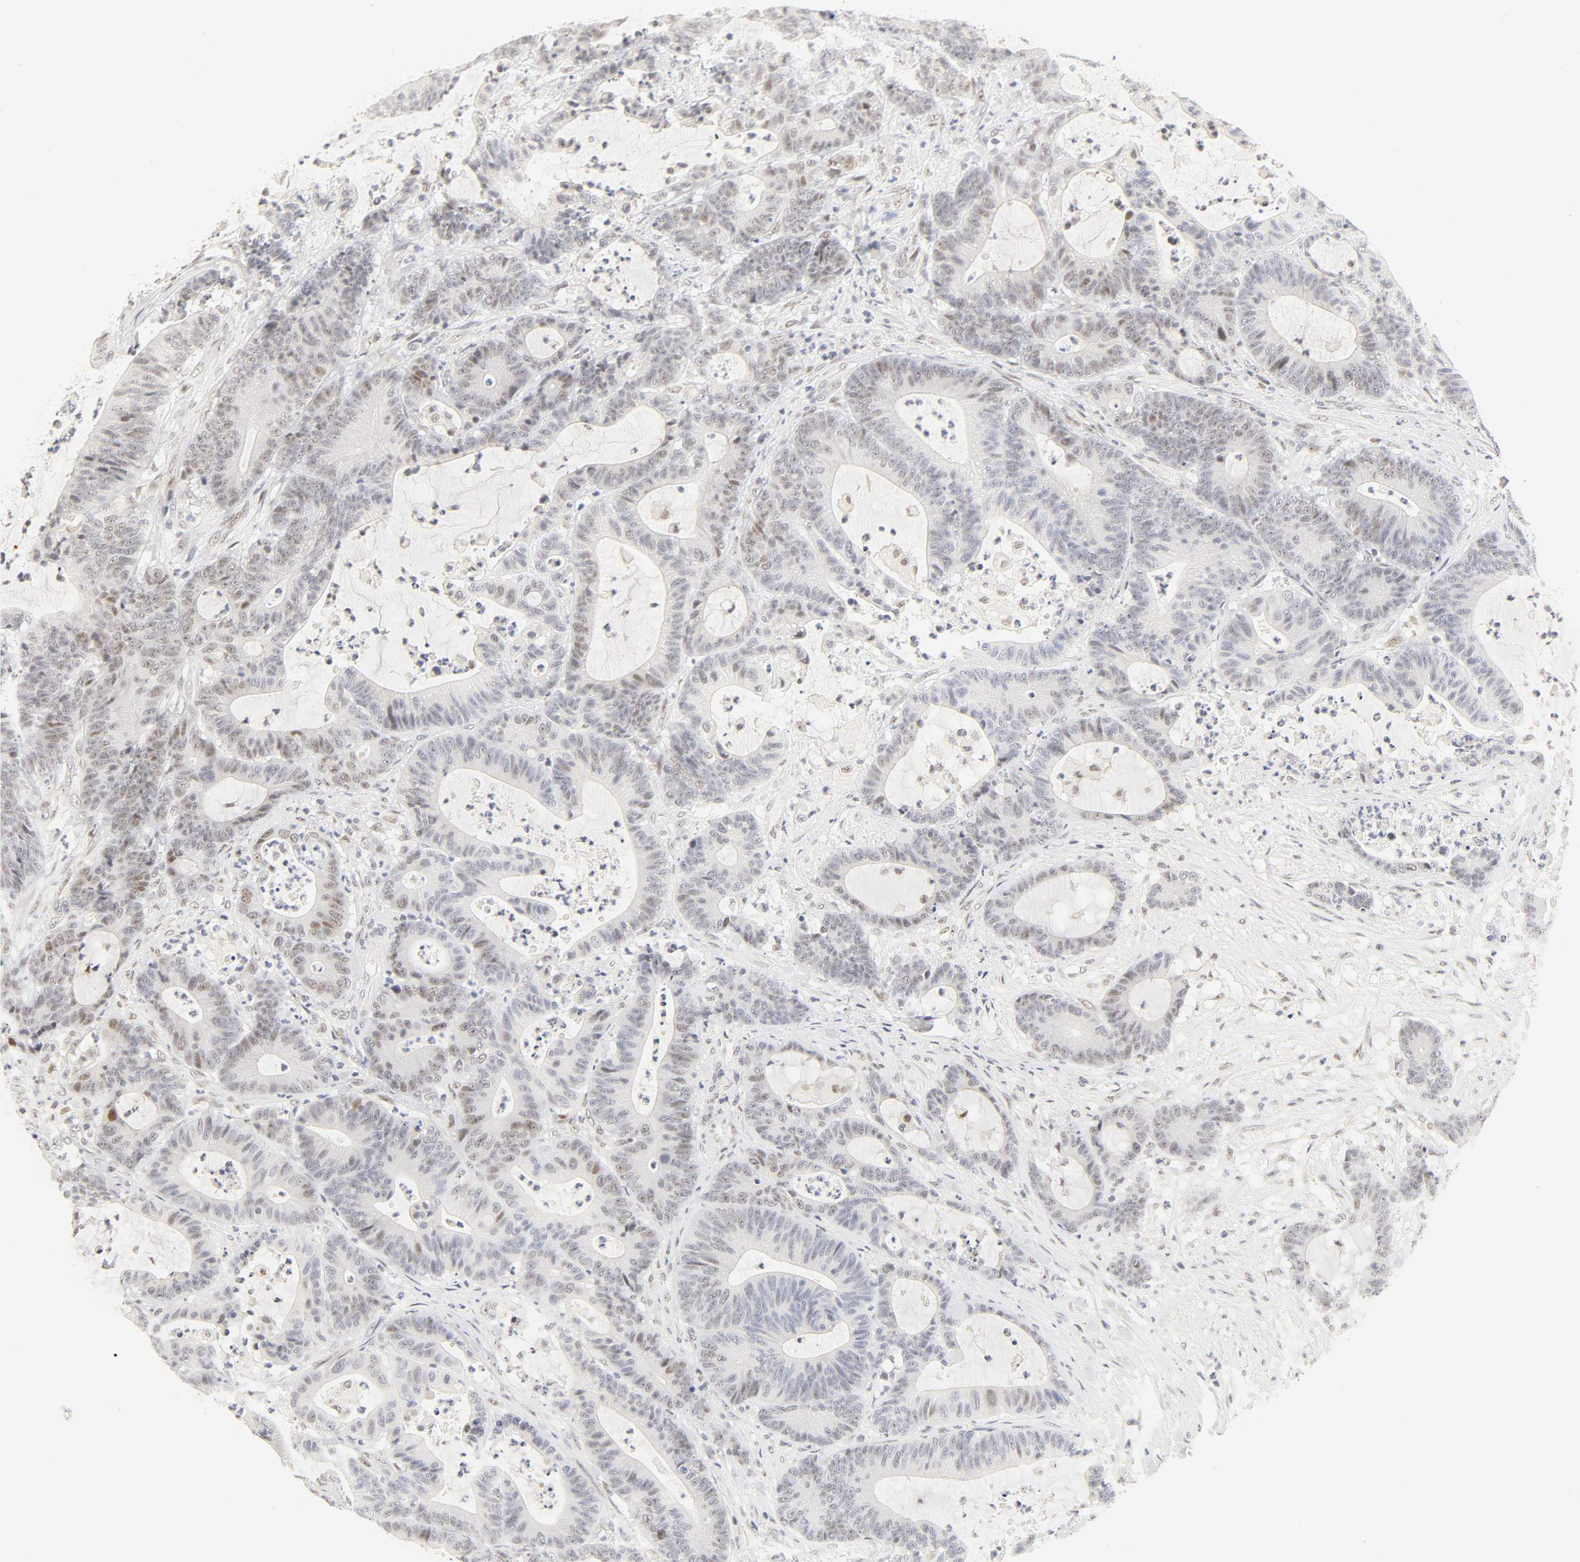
{"staining": {"intensity": "weak", "quantity": "<25%", "location": "nuclear"}, "tissue": "colorectal cancer", "cell_type": "Tumor cells", "image_type": "cancer", "snomed": [{"axis": "morphology", "description": "Adenocarcinoma, NOS"}, {"axis": "topography", "description": "Colon"}], "caption": "Immunohistochemistry histopathology image of human adenocarcinoma (colorectal) stained for a protein (brown), which shows no positivity in tumor cells.", "gene": "MNAT1", "patient": {"sex": "female", "age": 84}}